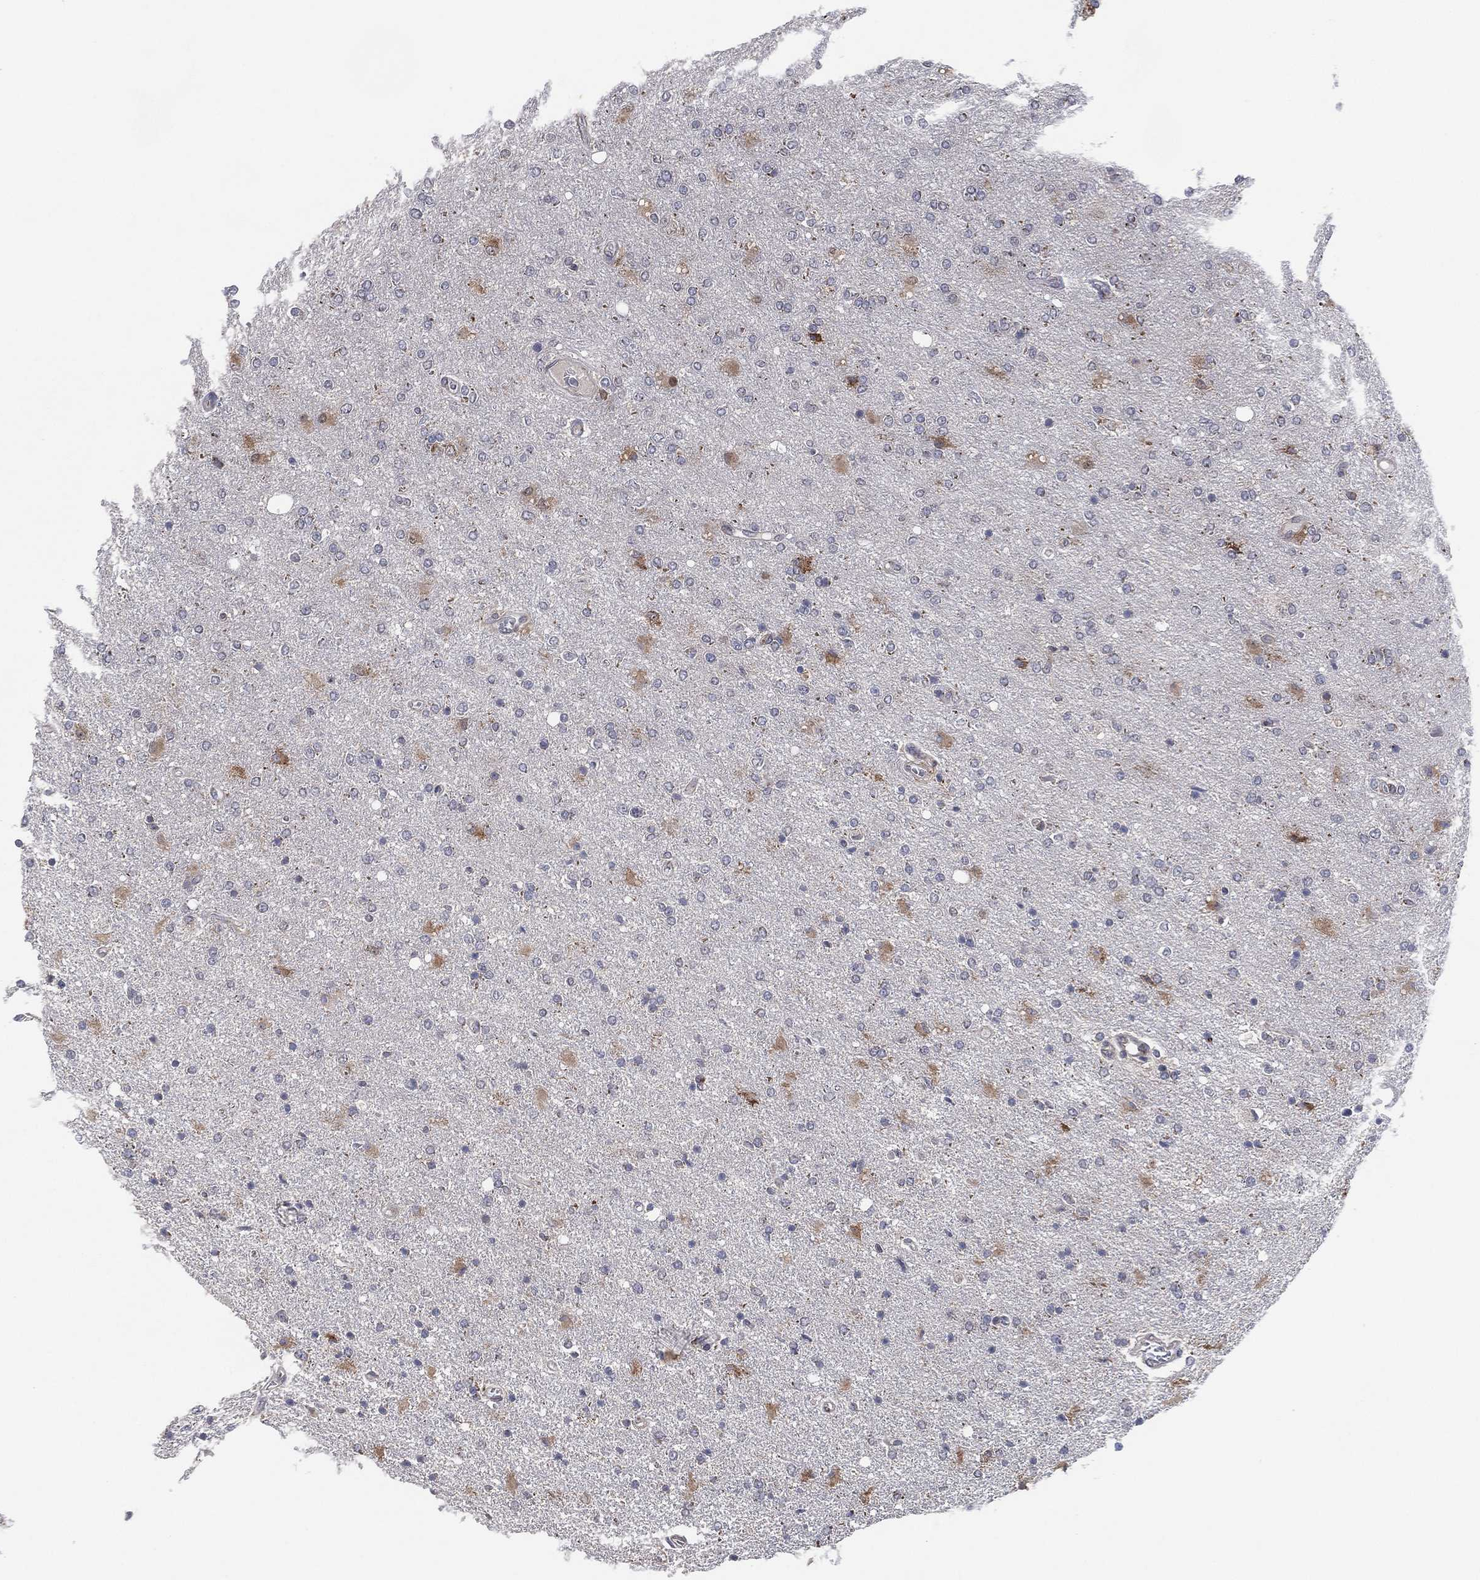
{"staining": {"intensity": "negative", "quantity": "none", "location": "none"}, "tissue": "glioma", "cell_type": "Tumor cells", "image_type": "cancer", "snomed": [{"axis": "morphology", "description": "Glioma, malignant, High grade"}, {"axis": "topography", "description": "Cerebral cortex"}], "caption": "Tumor cells are negative for protein expression in human glioma.", "gene": "FAM104A", "patient": {"sex": "male", "age": 70}}